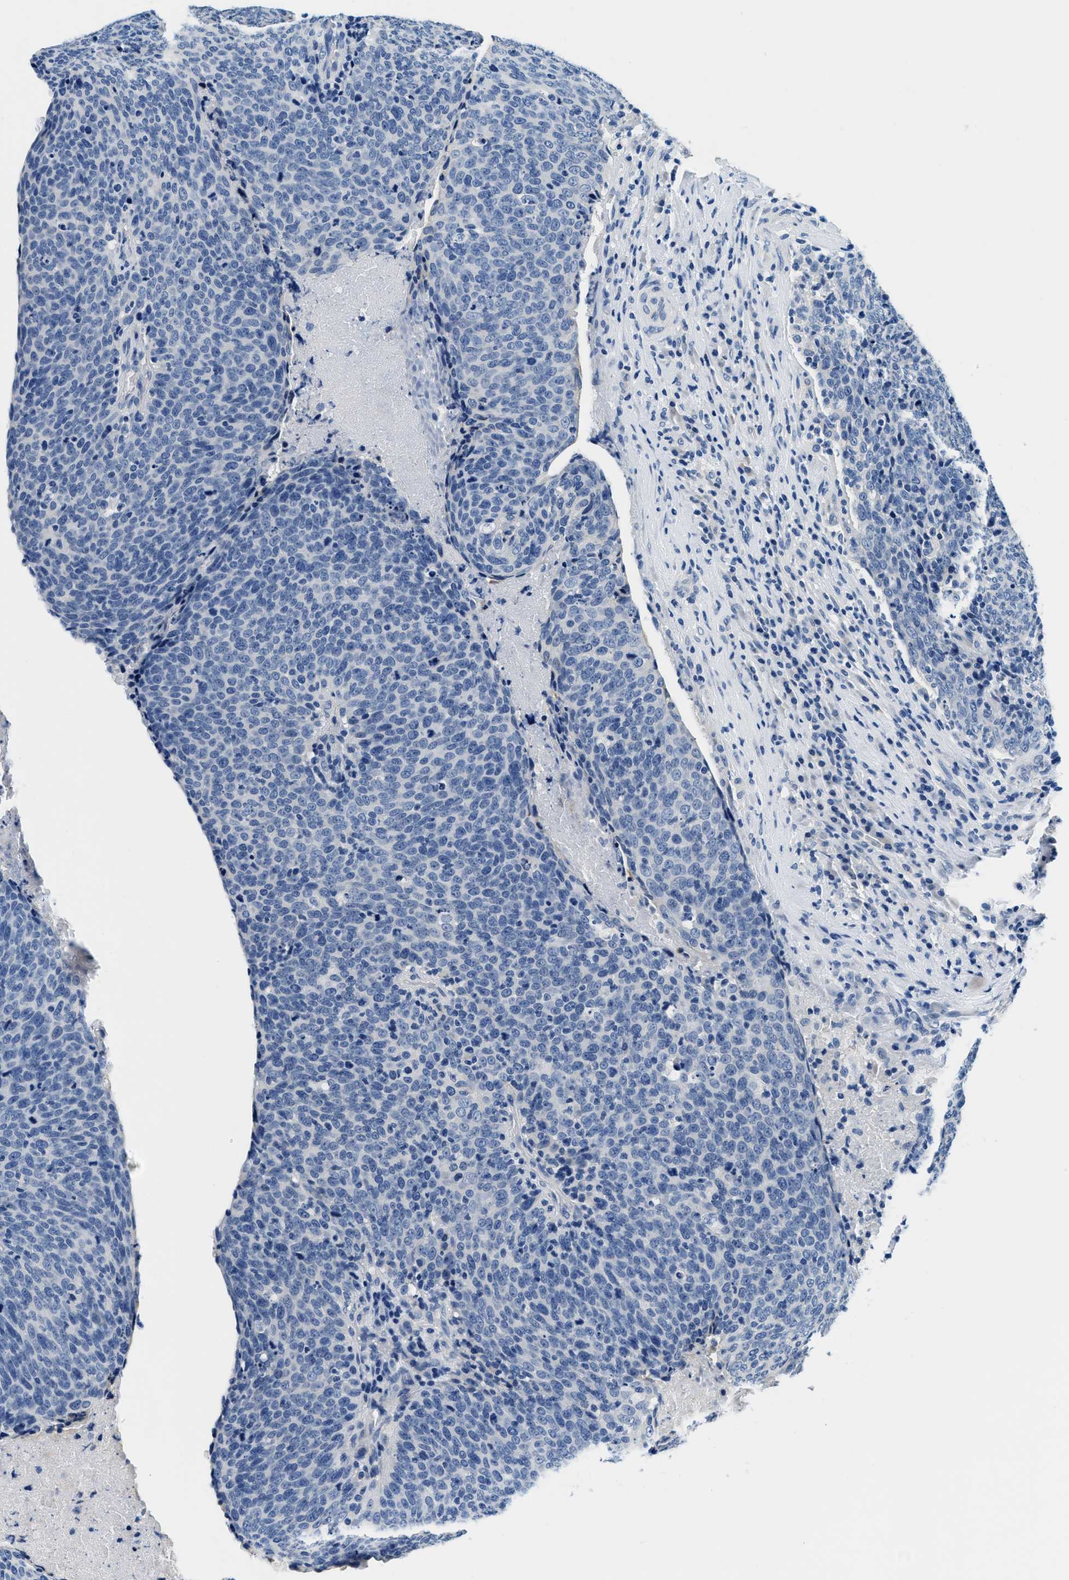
{"staining": {"intensity": "negative", "quantity": "none", "location": "none"}, "tissue": "head and neck cancer", "cell_type": "Tumor cells", "image_type": "cancer", "snomed": [{"axis": "morphology", "description": "Squamous cell carcinoma, NOS"}, {"axis": "morphology", "description": "Squamous cell carcinoma, metastatic, NOS"}, {"axis": "topography", "description": "Lymph node"}, {"axis": "topography", "description": "Head-Neck"}], "caption": "Tumor cells show no significant protein positivity in head and neck cancer (metastatic squamous cell carcinoma).", "gene": "GSTM3", "patient": {"sex": "male", "age": 62}}